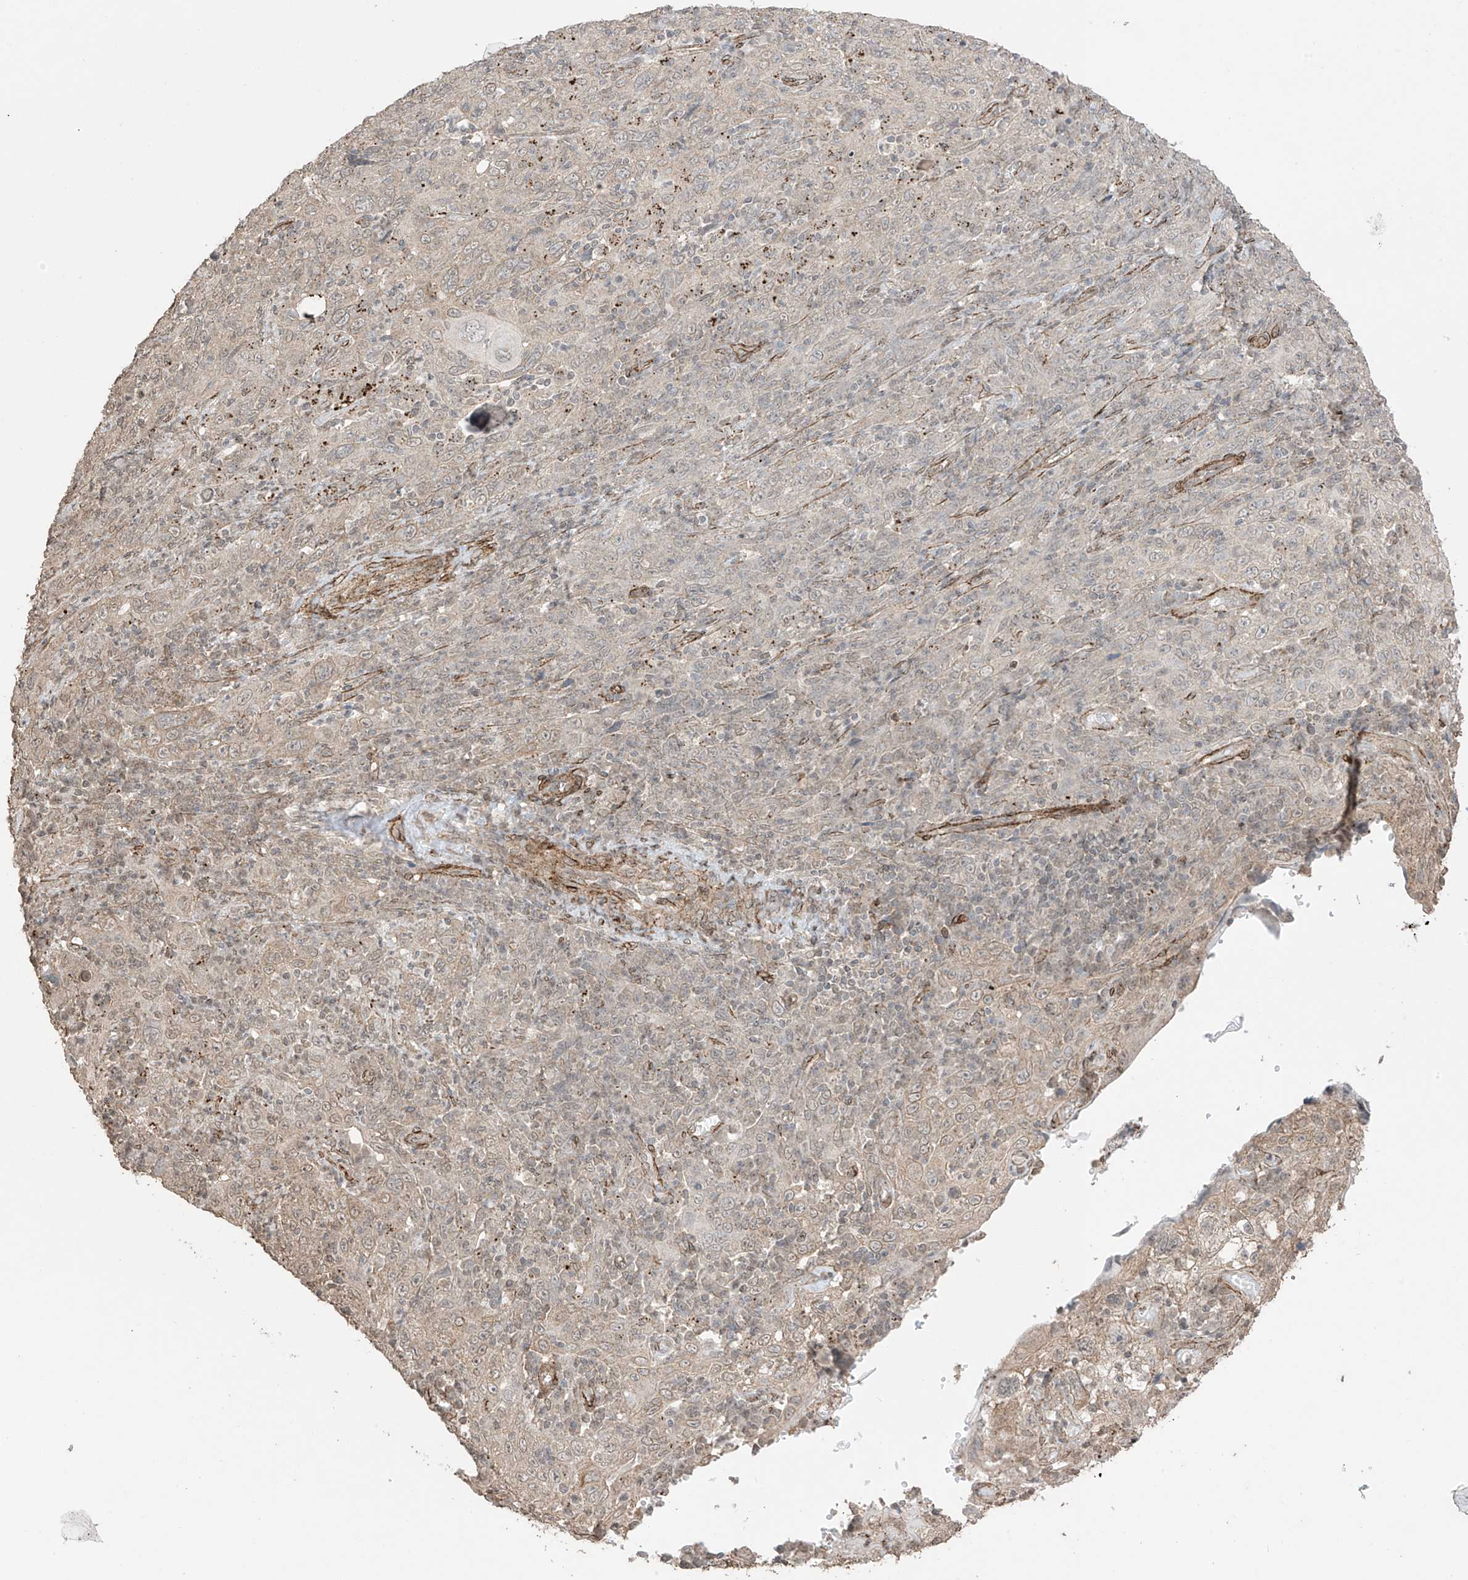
{"staining": {"intensity": "weak", "quantity": "<25%", "location": "cytoplasmic/membranous"}, "tissue": "cervical cancer", "cell_type": "Tumor cells", "image_type": "cancer", "snomed": [{"axis": "morphology", "description": "Squamous cell carcinoma, NOS"}, {"axis": "topography", "description": "Cervix"}], "caption": "High magnification brightfield microscopy of cervical squamous cell carcinoma stained with DAB (brown) and counterstained with hematoxylin (blue): tumor cells show no significant positivity.", "gene": "TTLL5", "patient": {"sex": "female", "age": 46}}